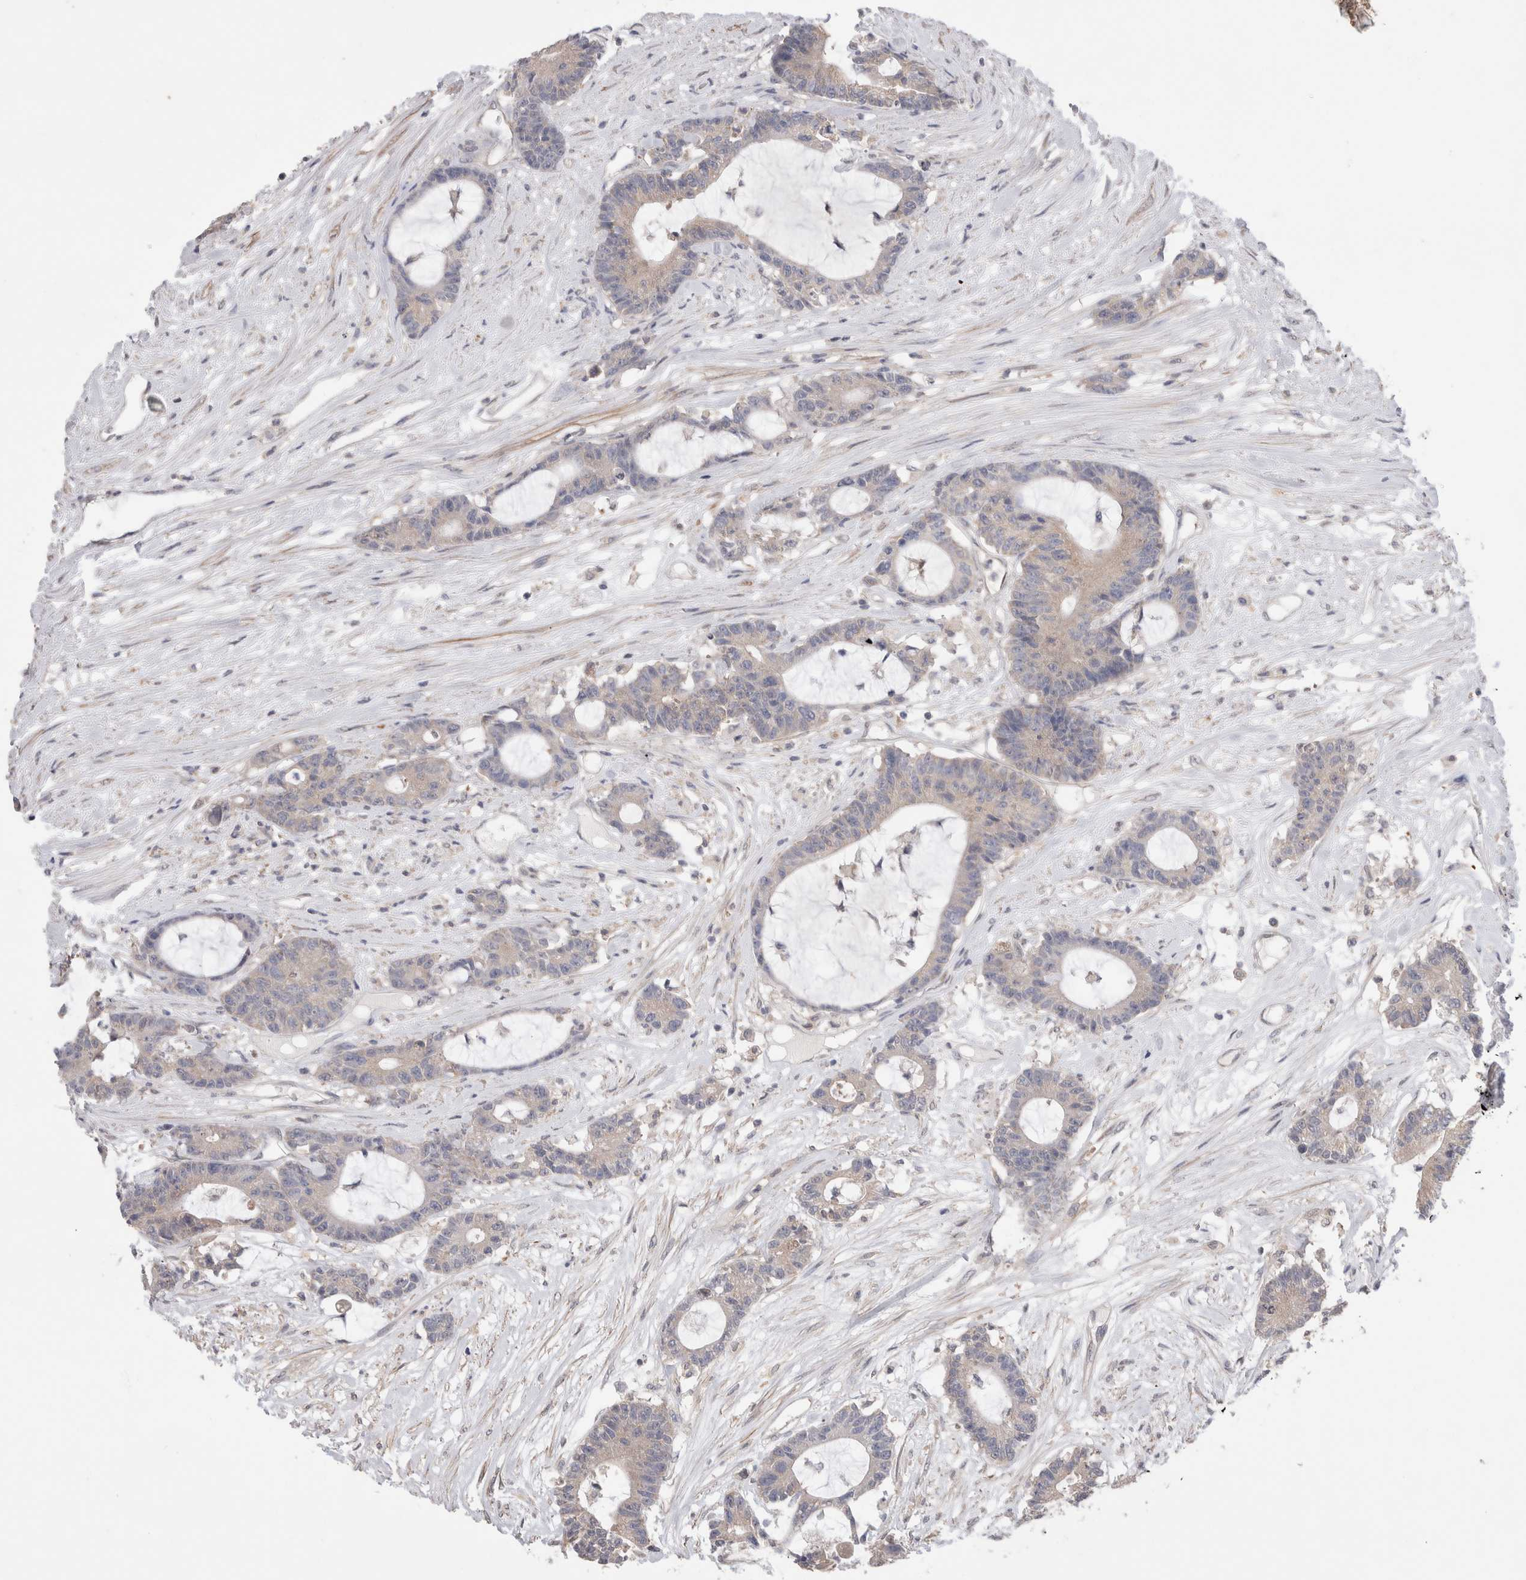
{"staining": {"intensity": "negative", "quantity": "none", "location": "none"}, "tissue": "colorectal cancer", "cell_type": "Tumor cells", "image_type": "cancer", "snomed": [{"axis": "morphology", "description": "Adenocarcinoma, NOS"}, {"axis": "topography", "description": "Colon"}], "caption": "There is no significant staining in tumor cells of colorectal adenocarcinoma.", "gene": "IFT74", "patient": {"sex": "female", "age": 84}}